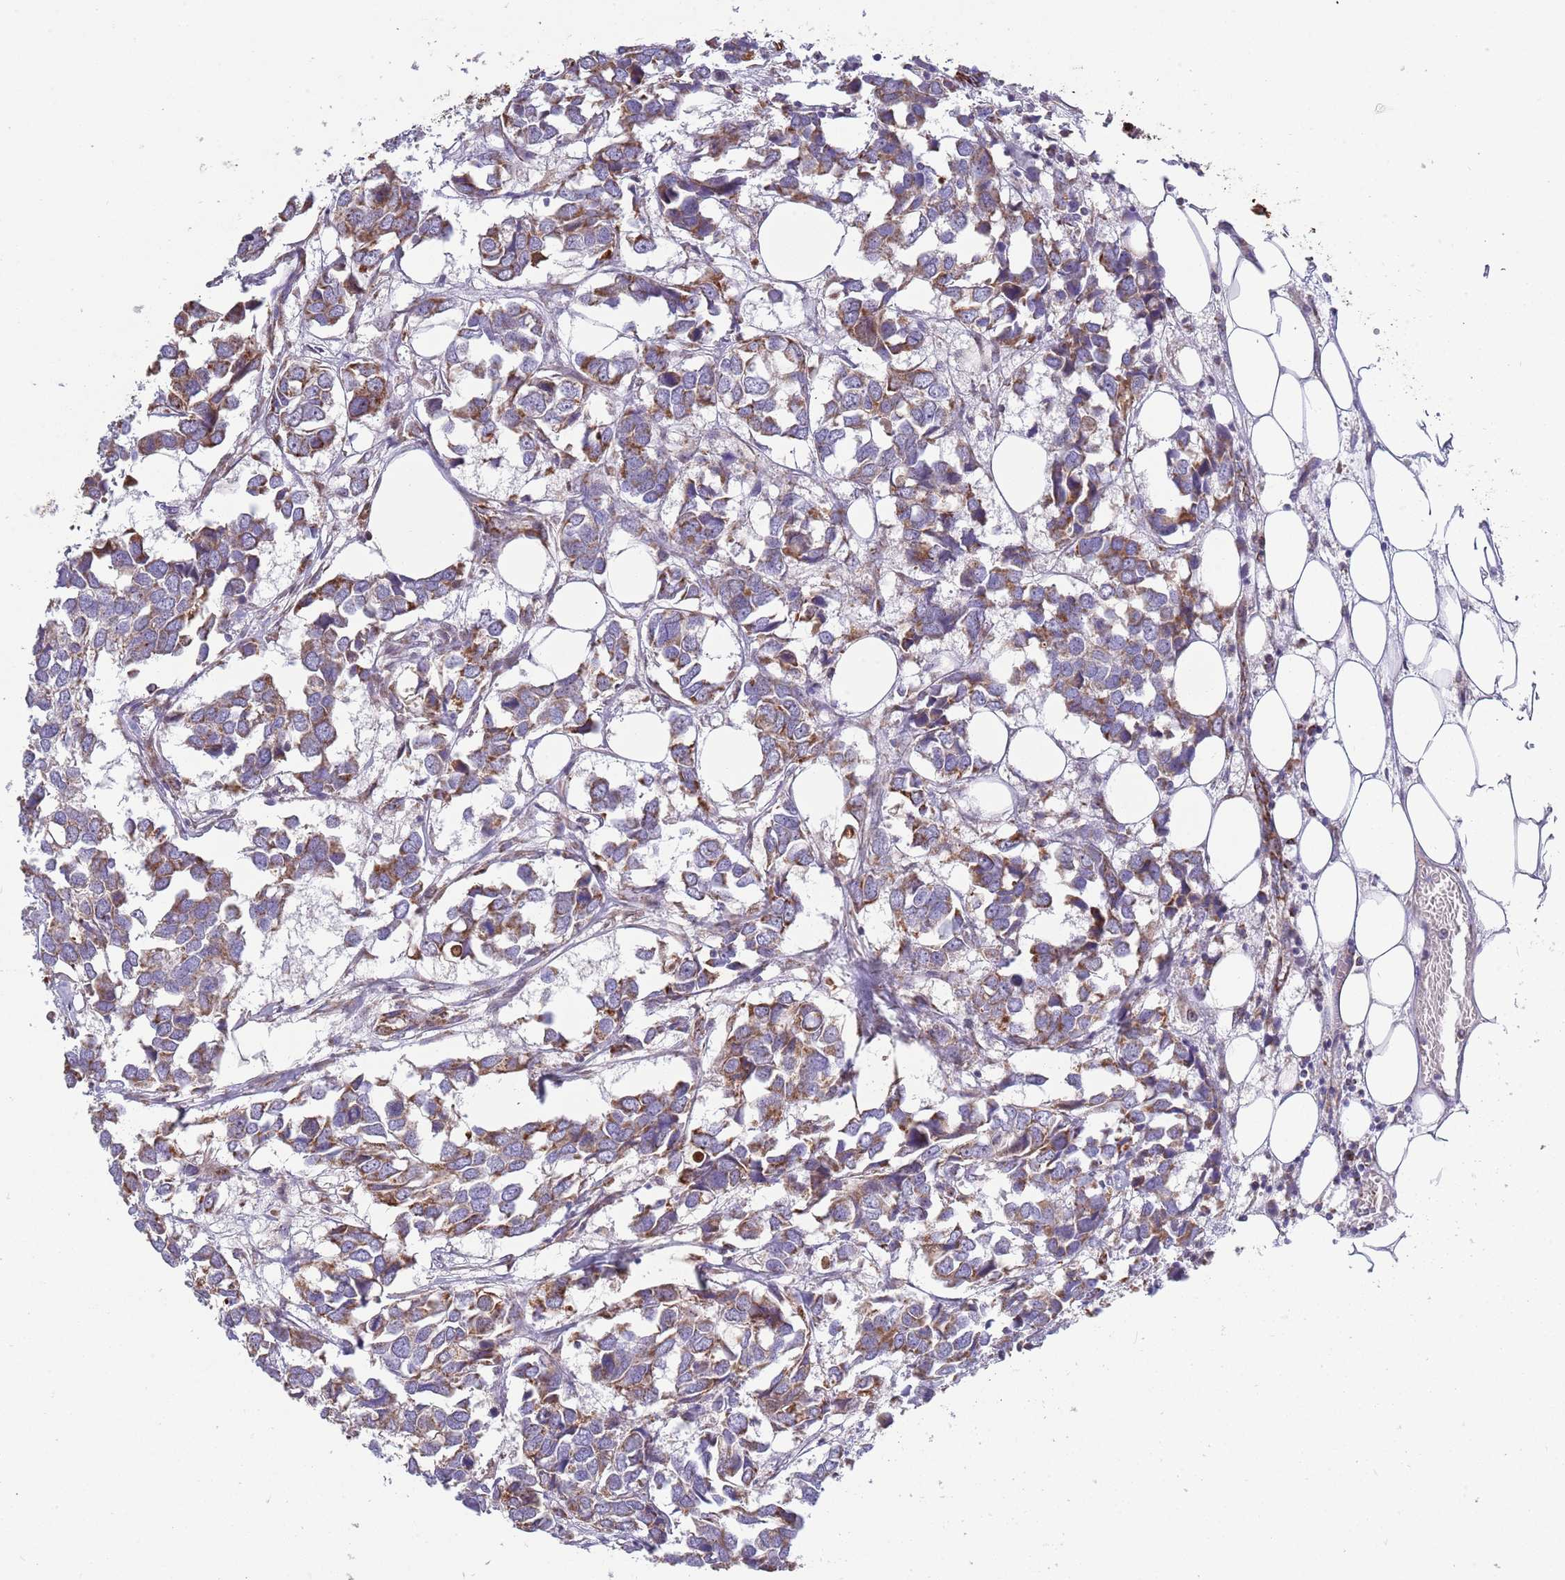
{"staining": {"intensity": "moderate", "quantity": ">75%", "location": "cytoplasmic/membranous"}, "tissue": "breast cancer", "cell_type": "Tumor cells", "image_type": "cancer", "snomed": [{"axis": "morphology", "description": "Duct carcinoma"}, {"axis": "topography", "description": "Breast"}], "caption": "Protein expression by IHC exhibits moderate cytoplasmic/membranous staining in about >75% of tumor cells in breast intraductal carcinoma.", "gene": "VPS16", "patient": {"sex": "female", "age": 83}}